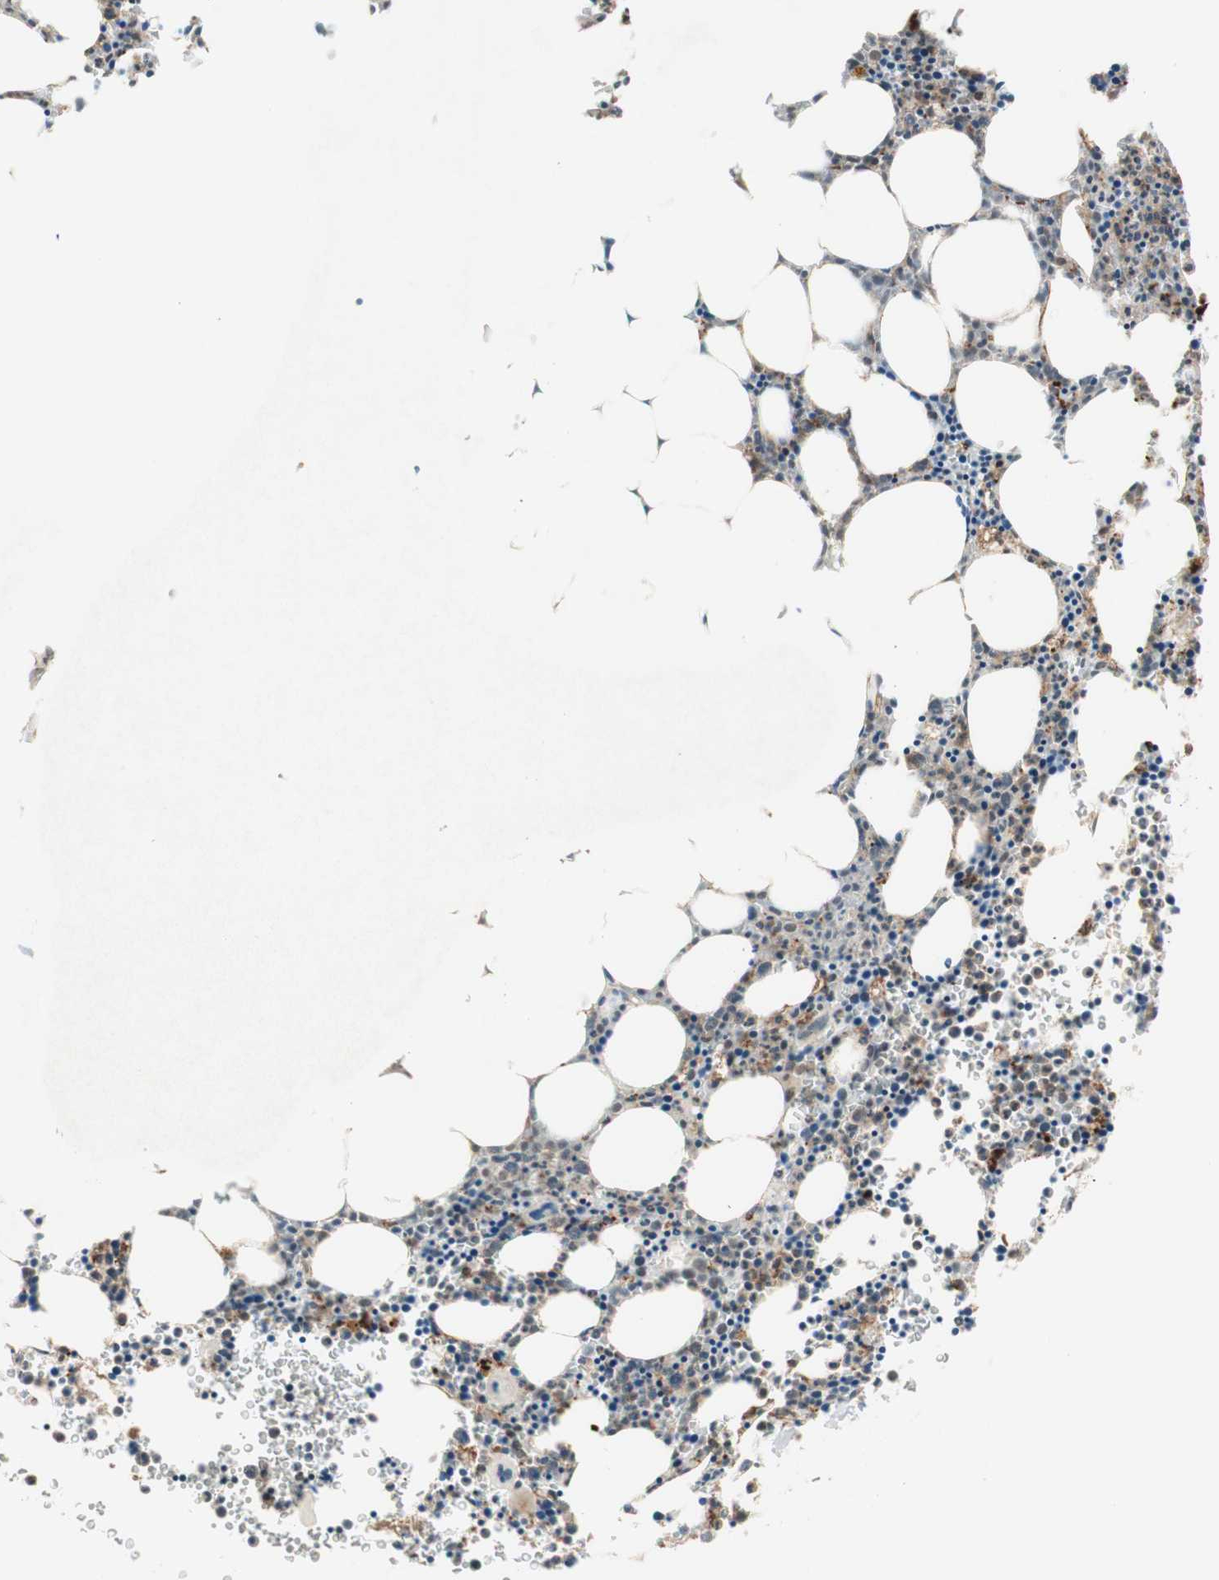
{"staining": {"intensity": "moderate", "quantity": "25%-75%", "location": "cytoplasmic/membranous,nuclear"}, "tissue": "bone marrow", "cell_type": "Hematopoietic cells", "image_type": "normal", "snomed": [{"axis": "morphology", "description": "Normal tissue, NOS"}, {"axis": "morphology", "description": "Inflammation, NOS"}, {"axis": "topography", "description": "Bone marrow"}], "caption": "Protein staining by IHC displays moderate cytoplasmic/membranous,nuclear staining in approximately 25%-75% of hematopoietic cells in unremarkable bone marrow.", "gene": "GAPT", "patient": {"sex": "female", "age": 61}}